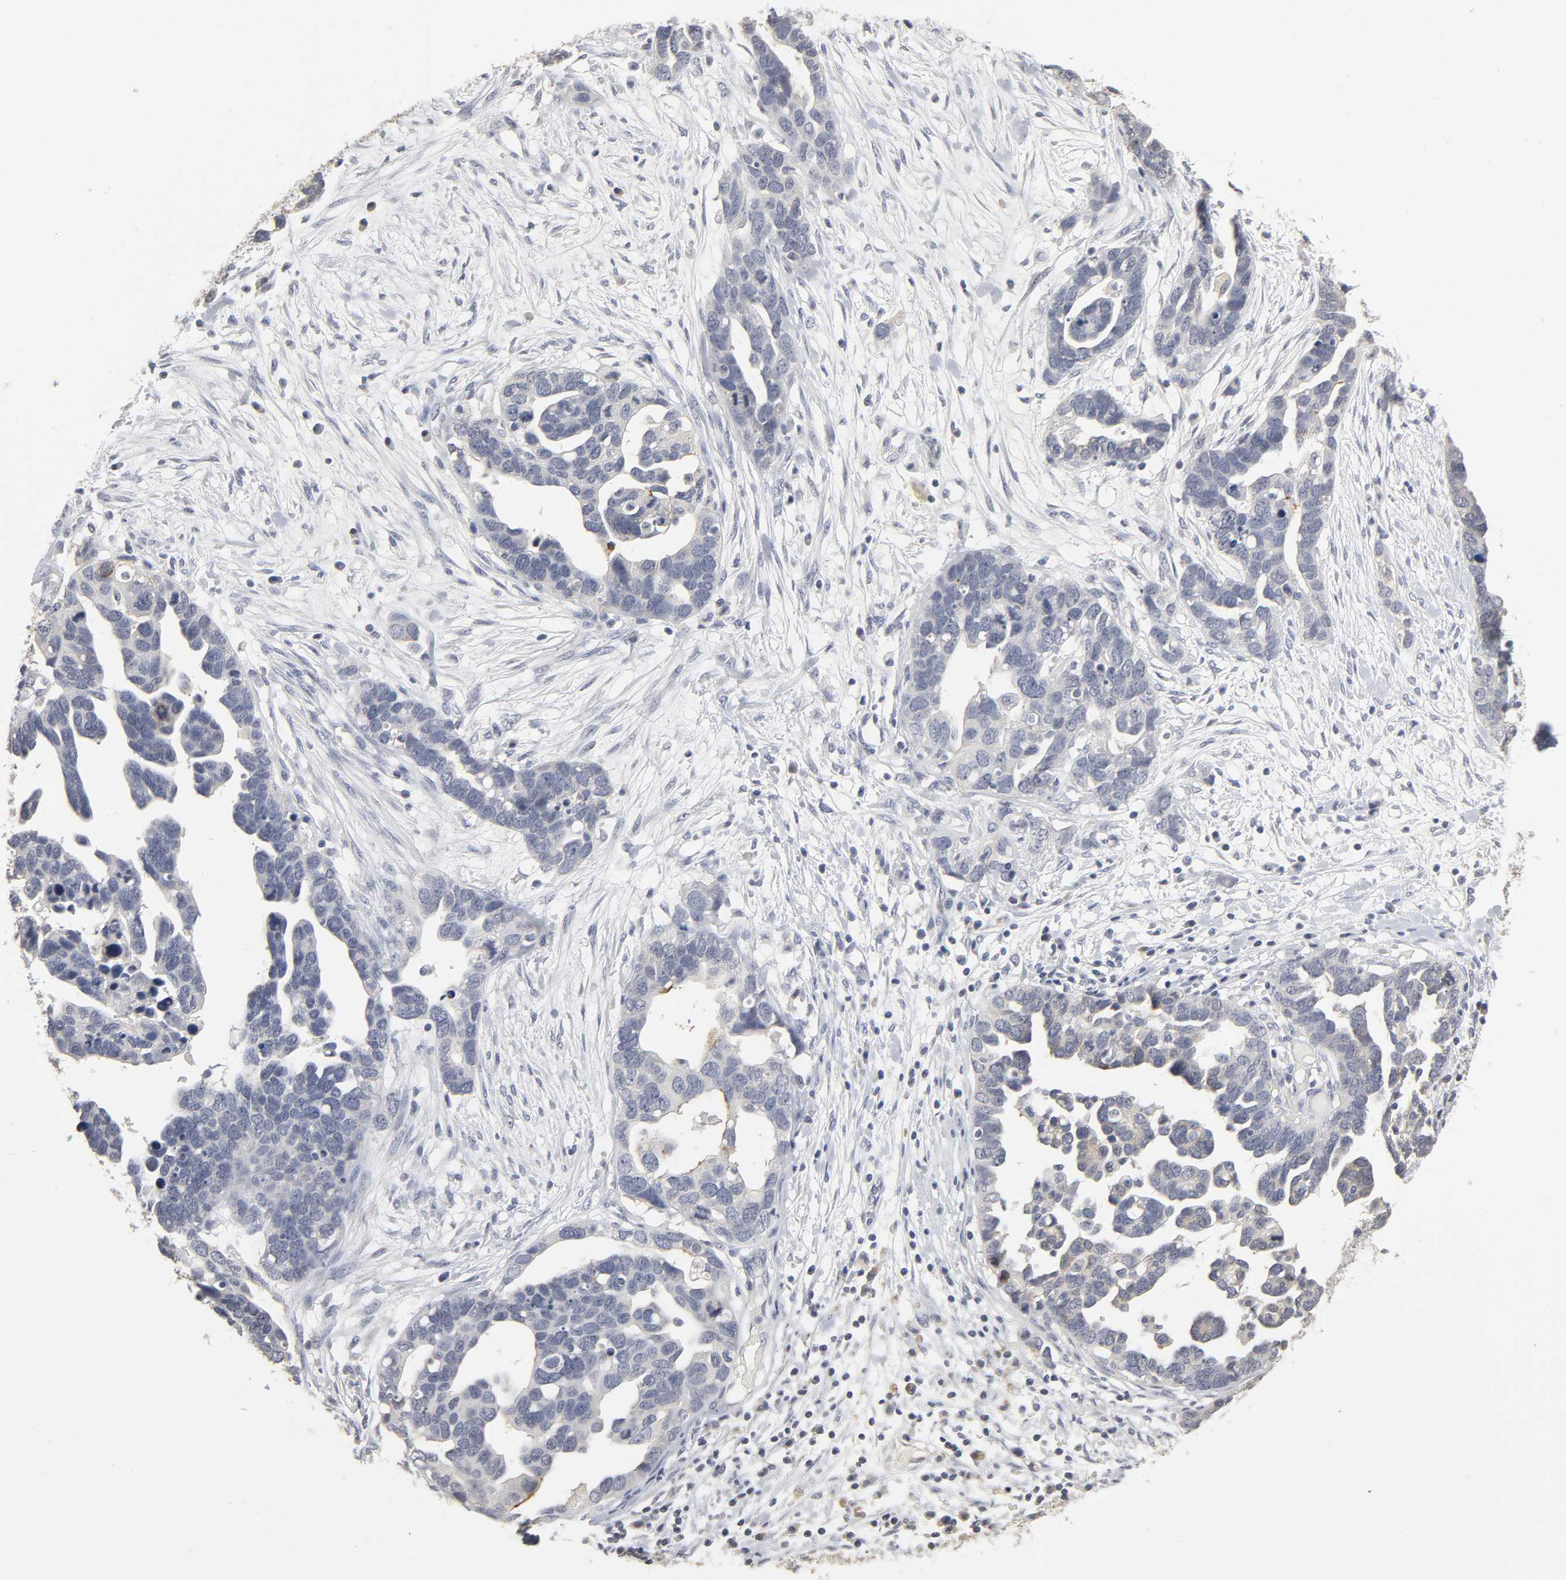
{"staining": {"intensity": "negative", "quantity": "none", "location": "none"}, "tissue": "ovarian cancer", "cell_type": "Tumor cells", "image_type": "cancer", "snomed": [{"axis": "morphology", "description": "Cystadenocarcinoma, serous, NOS"}, {"axis": "topography", "description": "Ovary"}], "caption": "An IHC photomicrograph of ovarian serous cystadenocarcinoma is shown. There is no staining in tumor cells of ovarian serous cystadenocarcinoma.", "gene": "TCAP", "patient": {"sex": "female", "age": 54}}